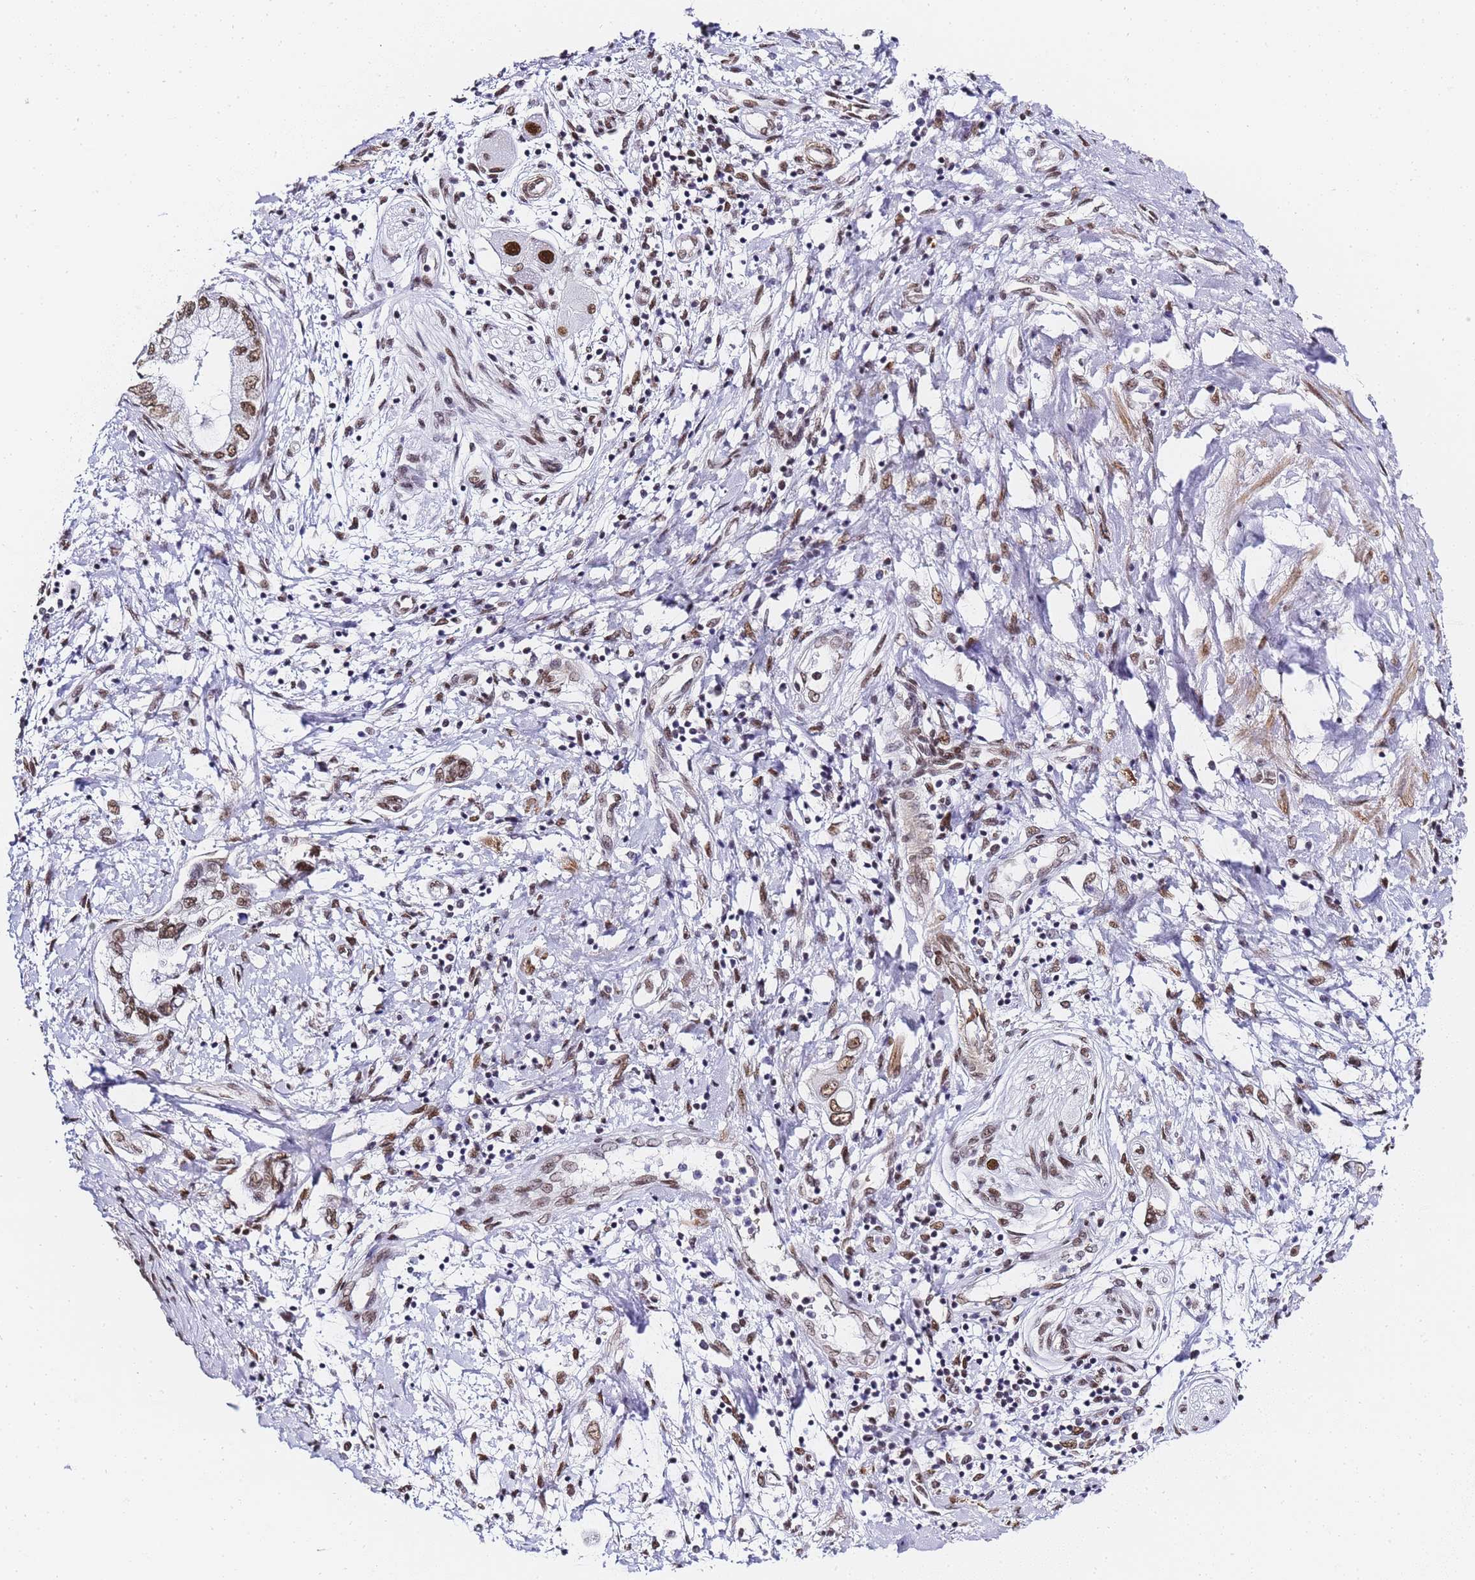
{"staining": {"intensity": "moderate", "quantity": ">75%", "location": "nuclear"}, "tissue": "pancreatic cancer", "cell_type": "Tumor cells", "image_type": "cancer", "snomed": [{"axis": "morphology", "description": "Adenocarcinoma, NOS"}, {"axis": "topography", "description": "Pancreas"}], "caption": "Brown immunohistochemical staining in human pancreatic cancer (adenocarcinoma) demonstrates moderate nuclear positivity in approximately >75% of tumor cells.", "gene": "POLR1A", "patient": {"sex": "female", "age": 73}}